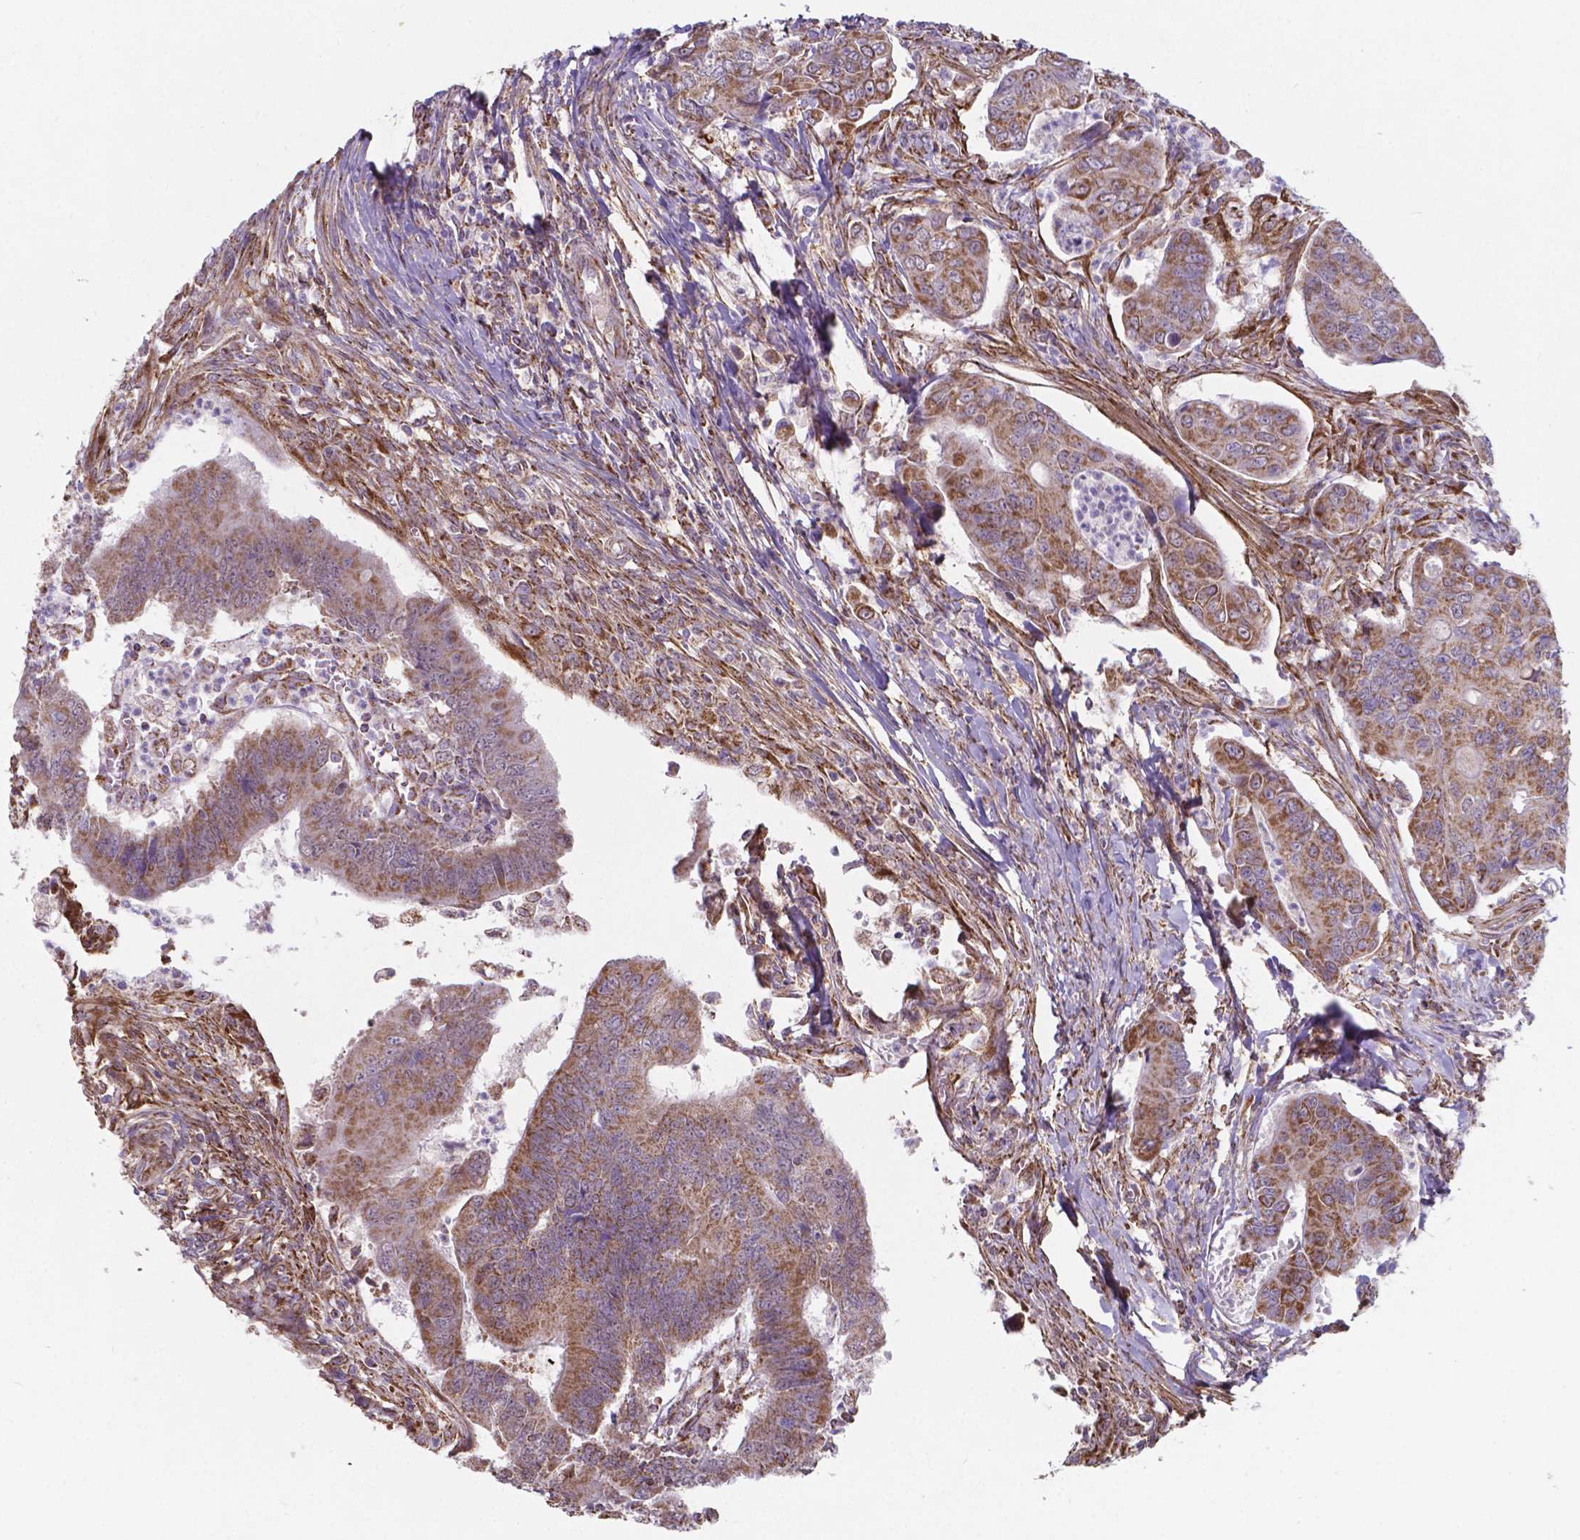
{"staining": {"intensity": "moderate", "quantity": ">75%", "location": "cytoplasmic/membranous"}, "tissue": "colorectal cancer", "cell_type": "Tumor cells", "image_type": "cancer", "snomed": [{"axis": "morphology", "description": "Adenocarcinoma, NOS"}, {"axis": "topography", "description": "Colon"}], "caption": "The micrograph exhibits immunohistochemical staining of colorectal cancer. There is moderate cytoplasmic/membranous staining is identified in approximately >75% of tumor cells.", "gene": "FAM114A1", "patient": {"sex": "female", "age": 67}}